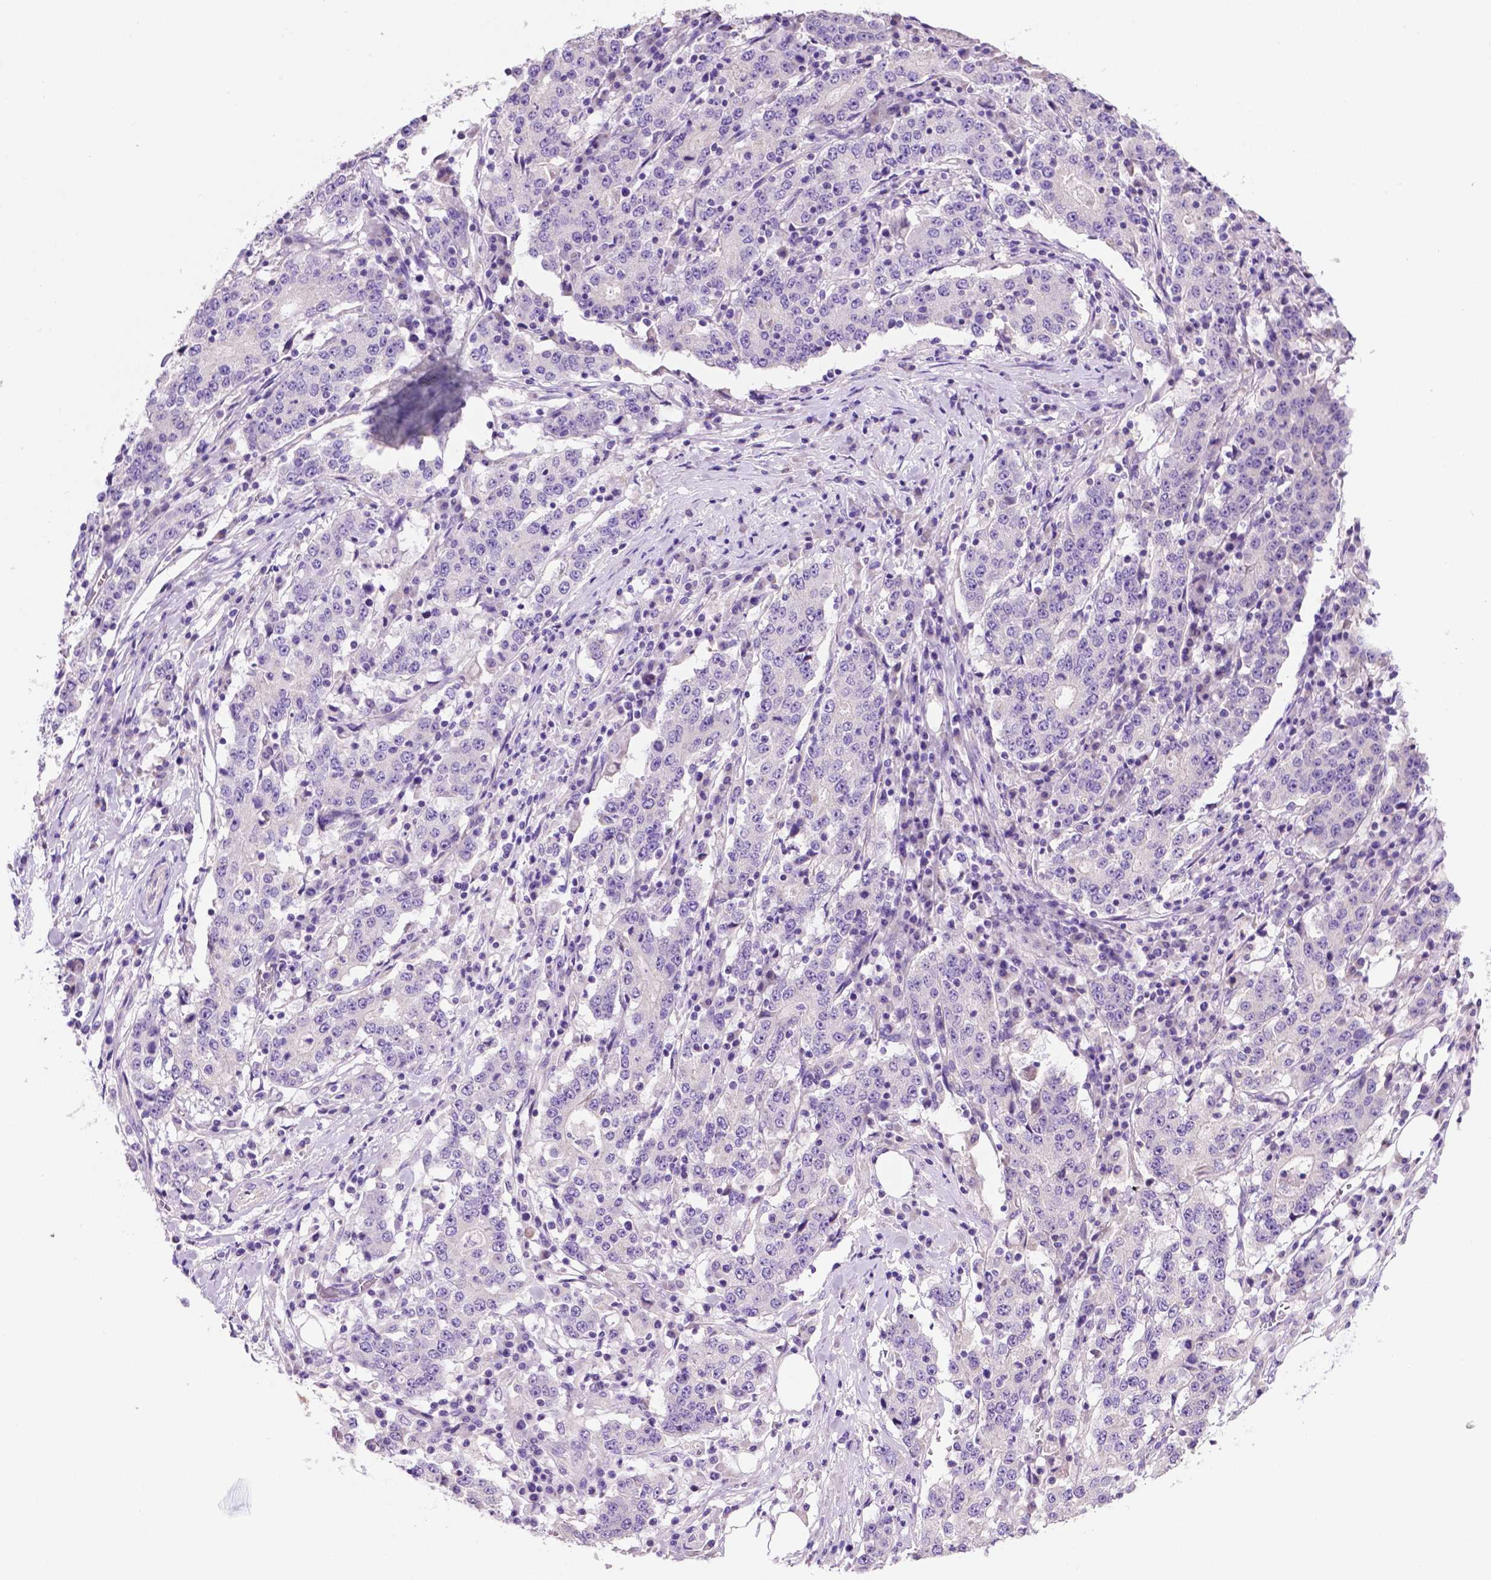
{"staining": {"intensity": "negative", "quantity": "none", "location": "none"}, "tissue": "stomach cancer", "cell_type": "Tumor cells", "image_type": "cancer", "snomed": [{"axis": "morphology", "description": "Adenocarcinoma, NOS"}, {"axis": "topography", "description": "Stomach"}], "caption": "This is an IHC micrograph of stomach adenocarcinoma. There is no staining in tumor cells.", "gene": "PHYHIP", "patient": {"sex": "male", "age": 59}}